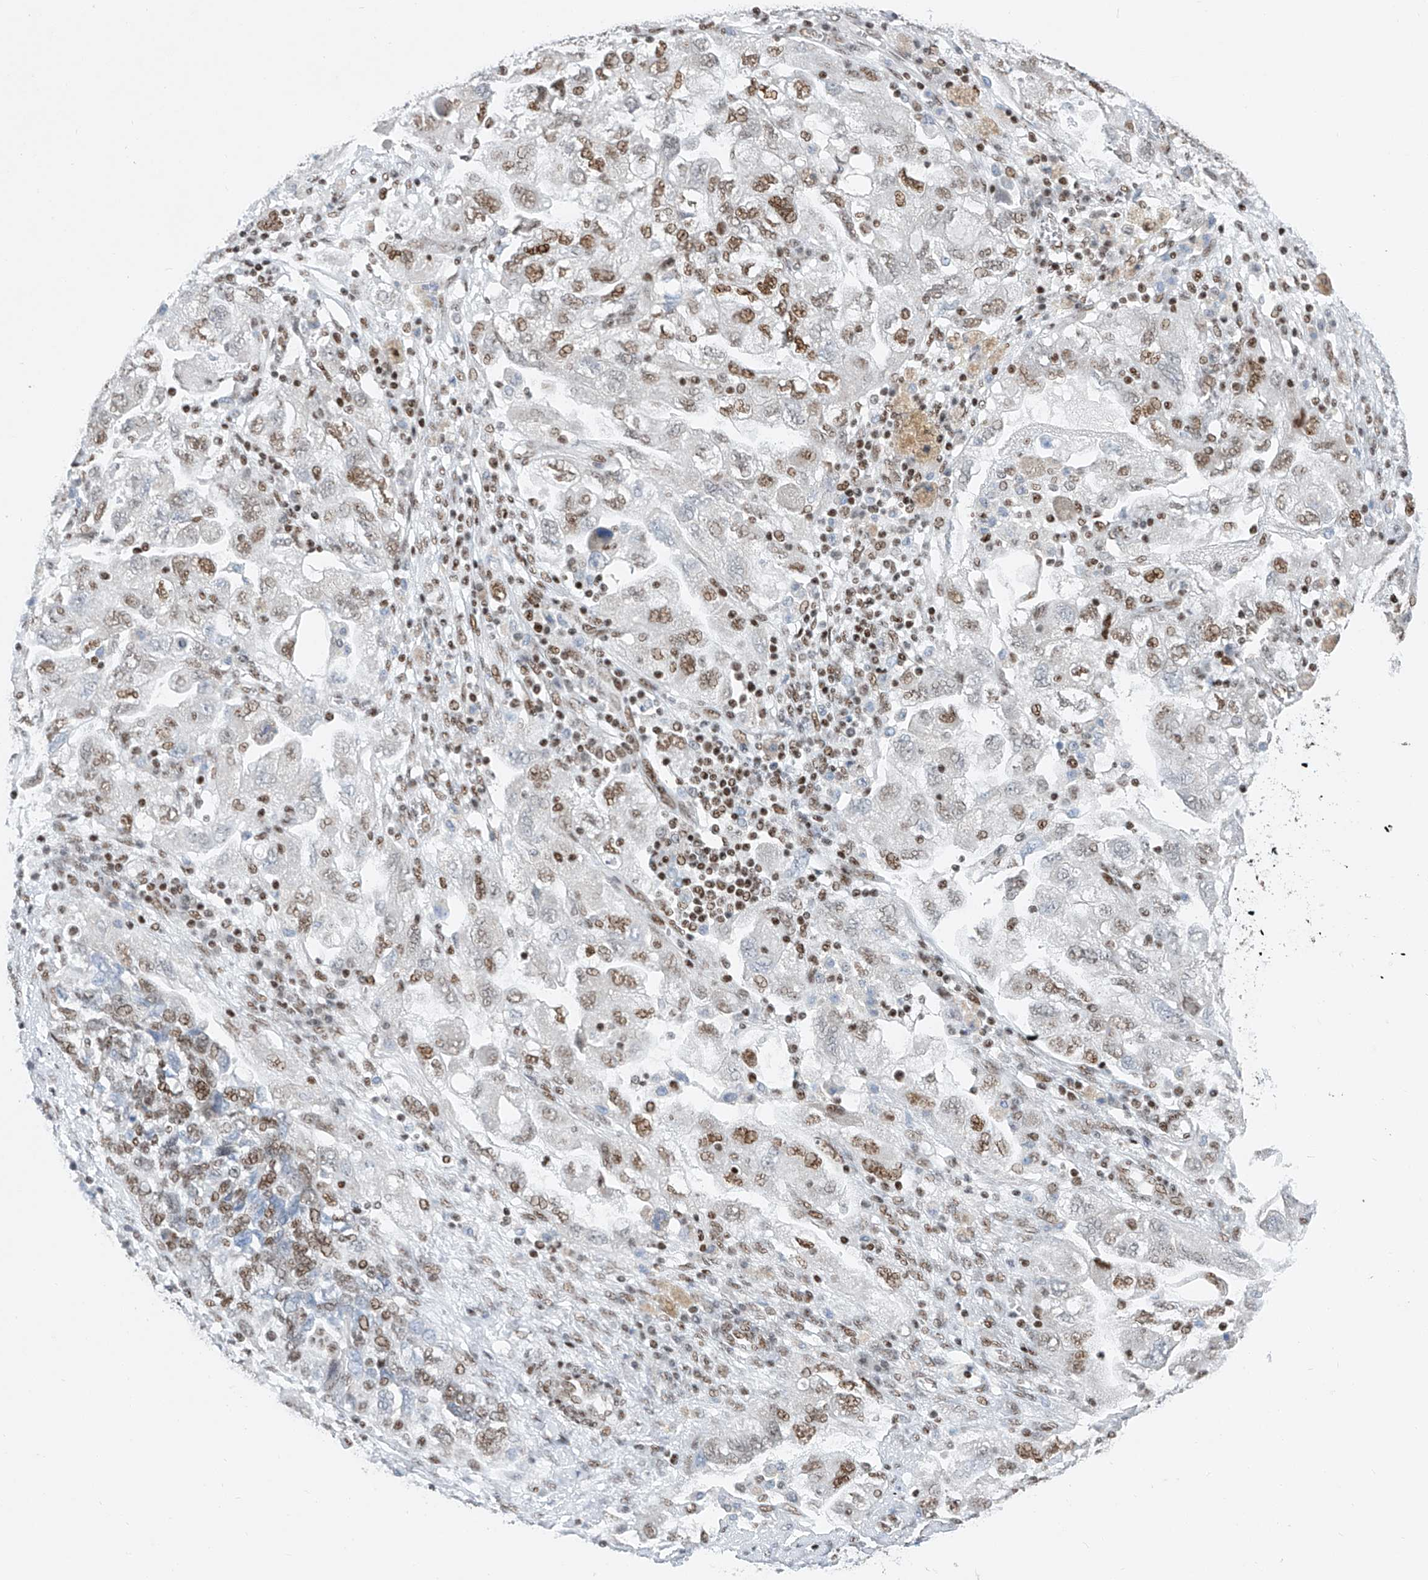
{"staining": {"intensity": "moderate", "quantity": ">75%", "location": "nuclear"}, "tissue": "ovarian cancer", "cell_type": "Tumor cells", "image_type": "cancer", "snomed": [{"axis": "morphology", "description": "Carcinoma, NOS"}, {"axis": "morphology", "description": "Cystadenocarcinoma, serous, NOS"}, {"axis": "topography", "description": "Ovary"}], "caption": "Ovarian cancer tissue shows moderate nuclear positivity in about >75% of tumor cells", "gene": "TAF4", "patient": {"sex": "female", "age": 69}}